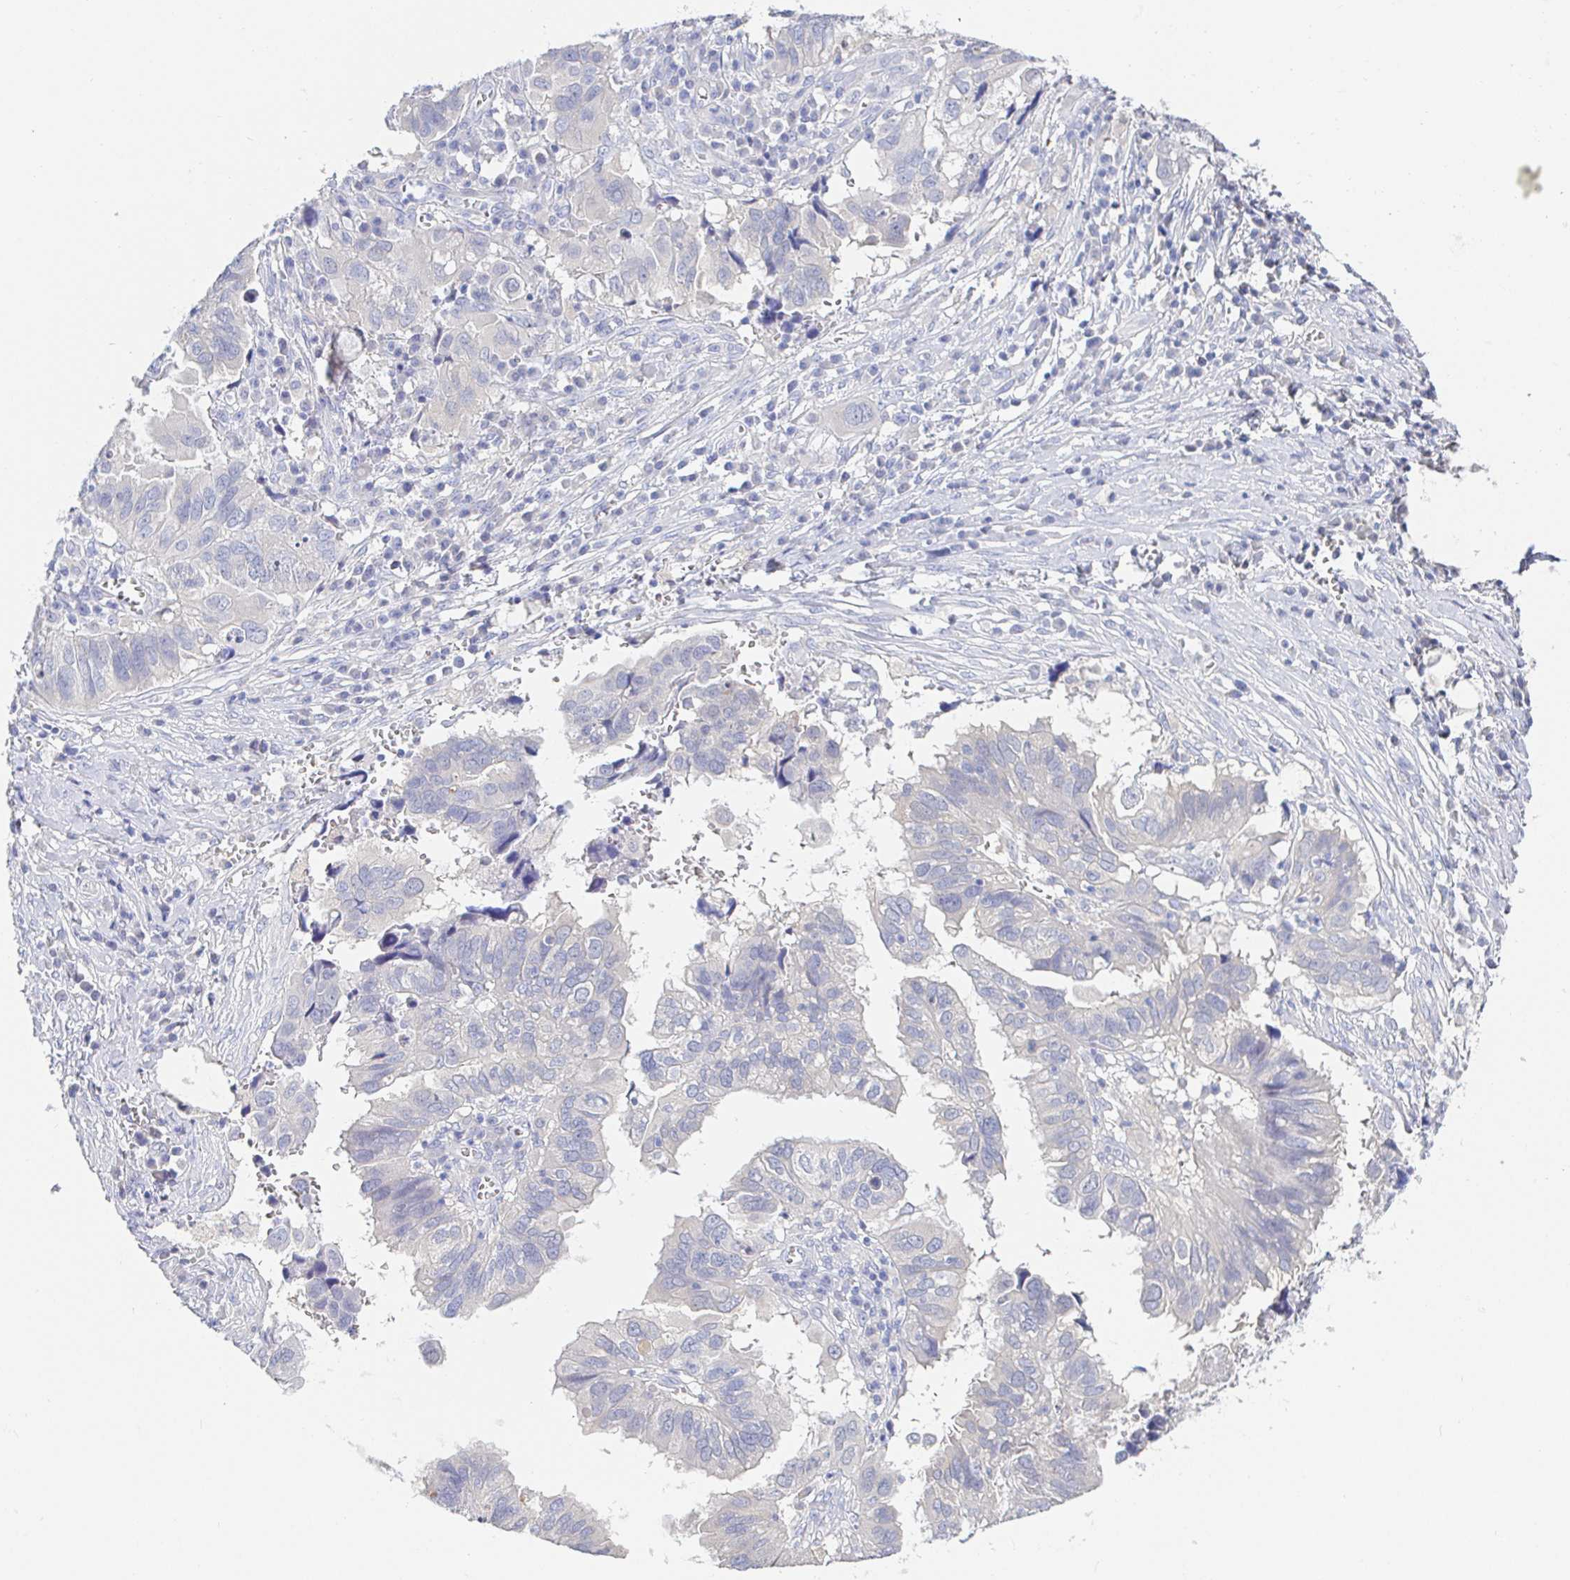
{"staining": {"intensity": "negative", "quantity": "none", "location": "none"}, "tissue": "ovarian cancer", "cell_type": "Tumor cells", "image_type": "cancer", "snomed": [{"axis": "morphology", "description": "Cystadenocarcinoma, serous, NOS"}, {"axis": "topography", "description": "Ovary"}], "caption": "Immunohistochemistry image of human ovarian cancer (serous cystadenocarcinoma) stained for a protein (brown), which displays no expression in tumor cells.", "gene": "PDE6B", "patient": {"sex": "female", "age": 79}}